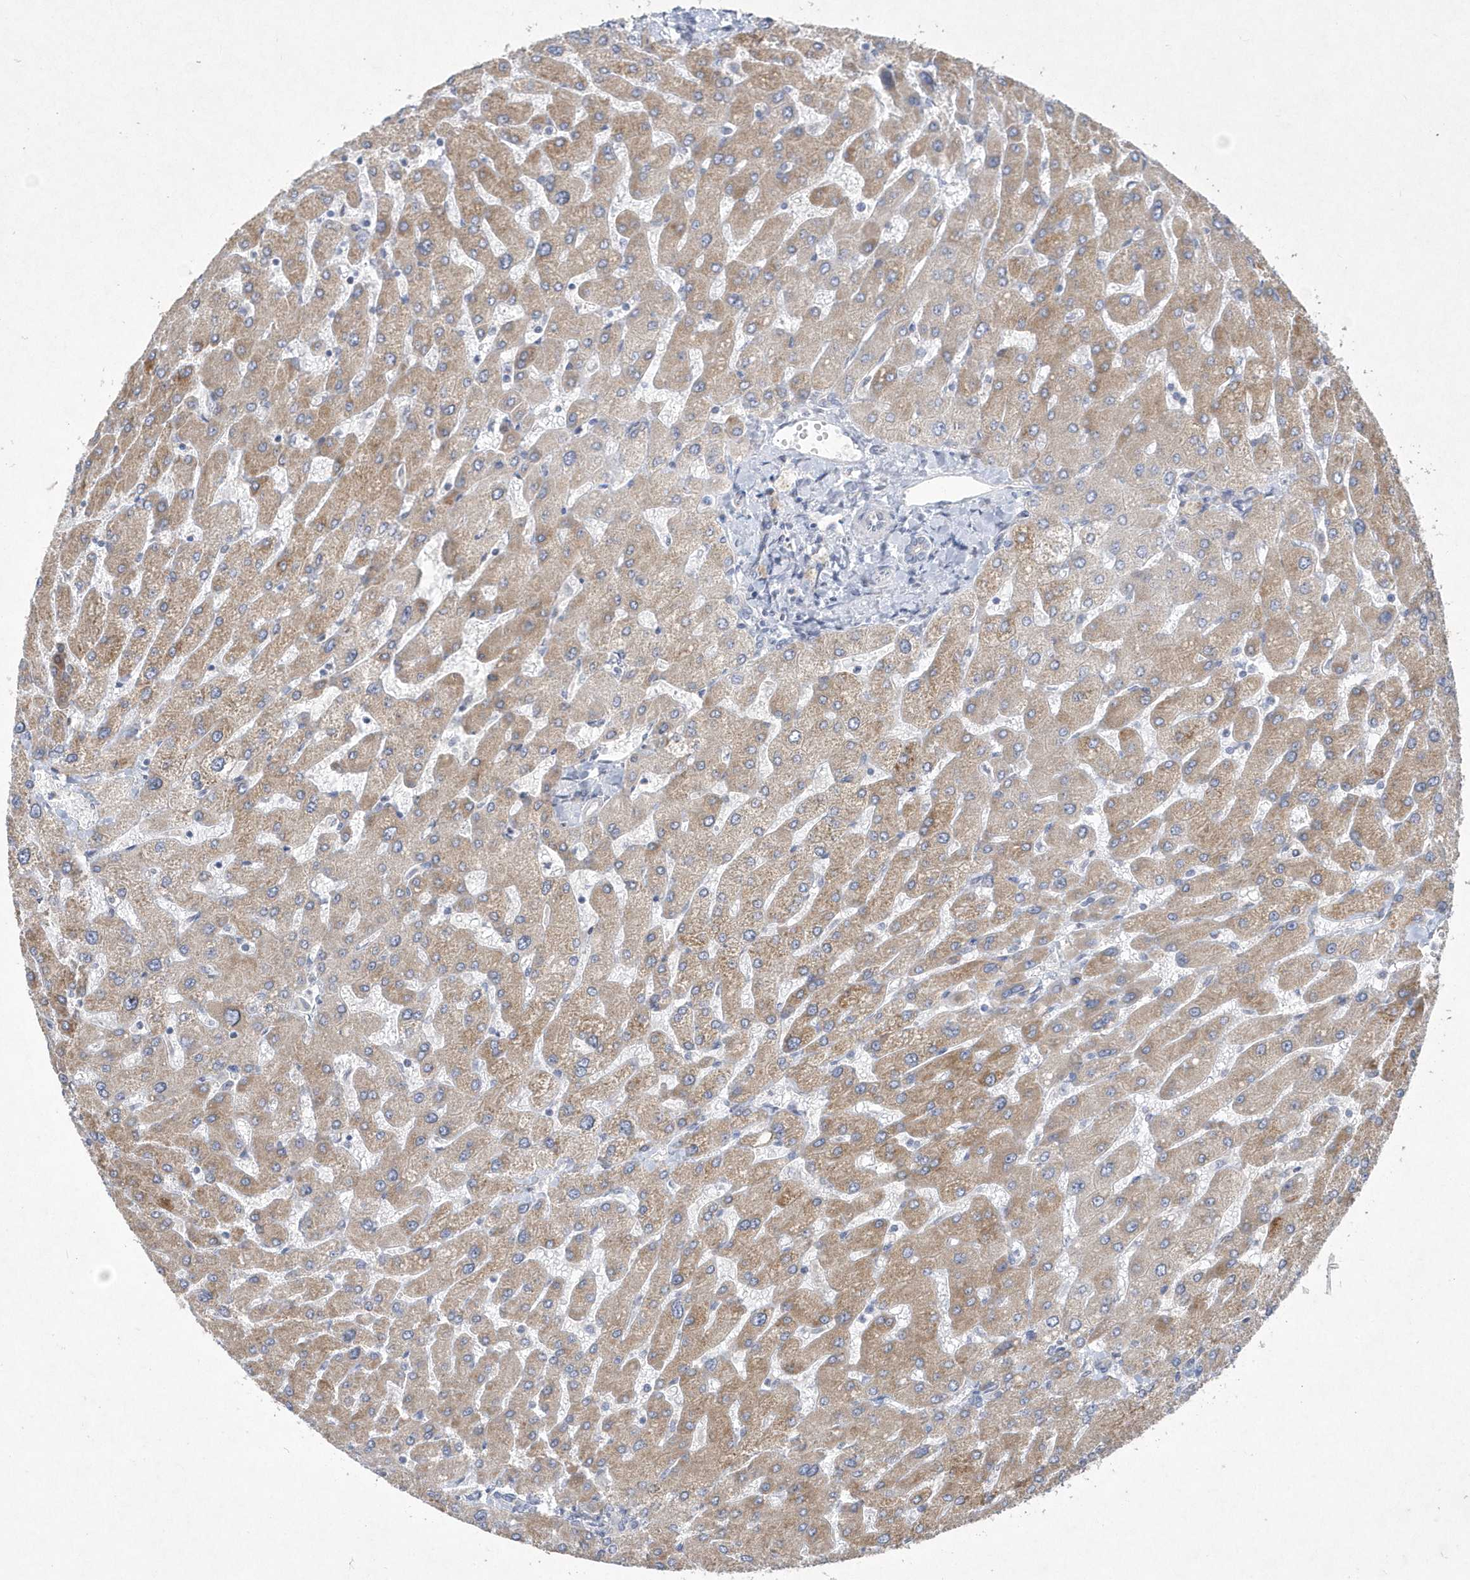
{"staining": {"intensity": "negative", "quantity": "none", "location": "none"}, "tissue": "liver", "cell_type": "Cholangiocytes", "image_type": "normal", "snomed": [{"axis": "morphology", "description": "Normal tissue, NOS"}, {"axis": "topography", "description": "Liver"}], "caption": "This is a micrograph of immunohistochemistry (IHC) staining of normal liver, which shows no expression in cholangiocytes.", "gene": "DGAT1", "patient": {"sex": "male", "age": 55}}